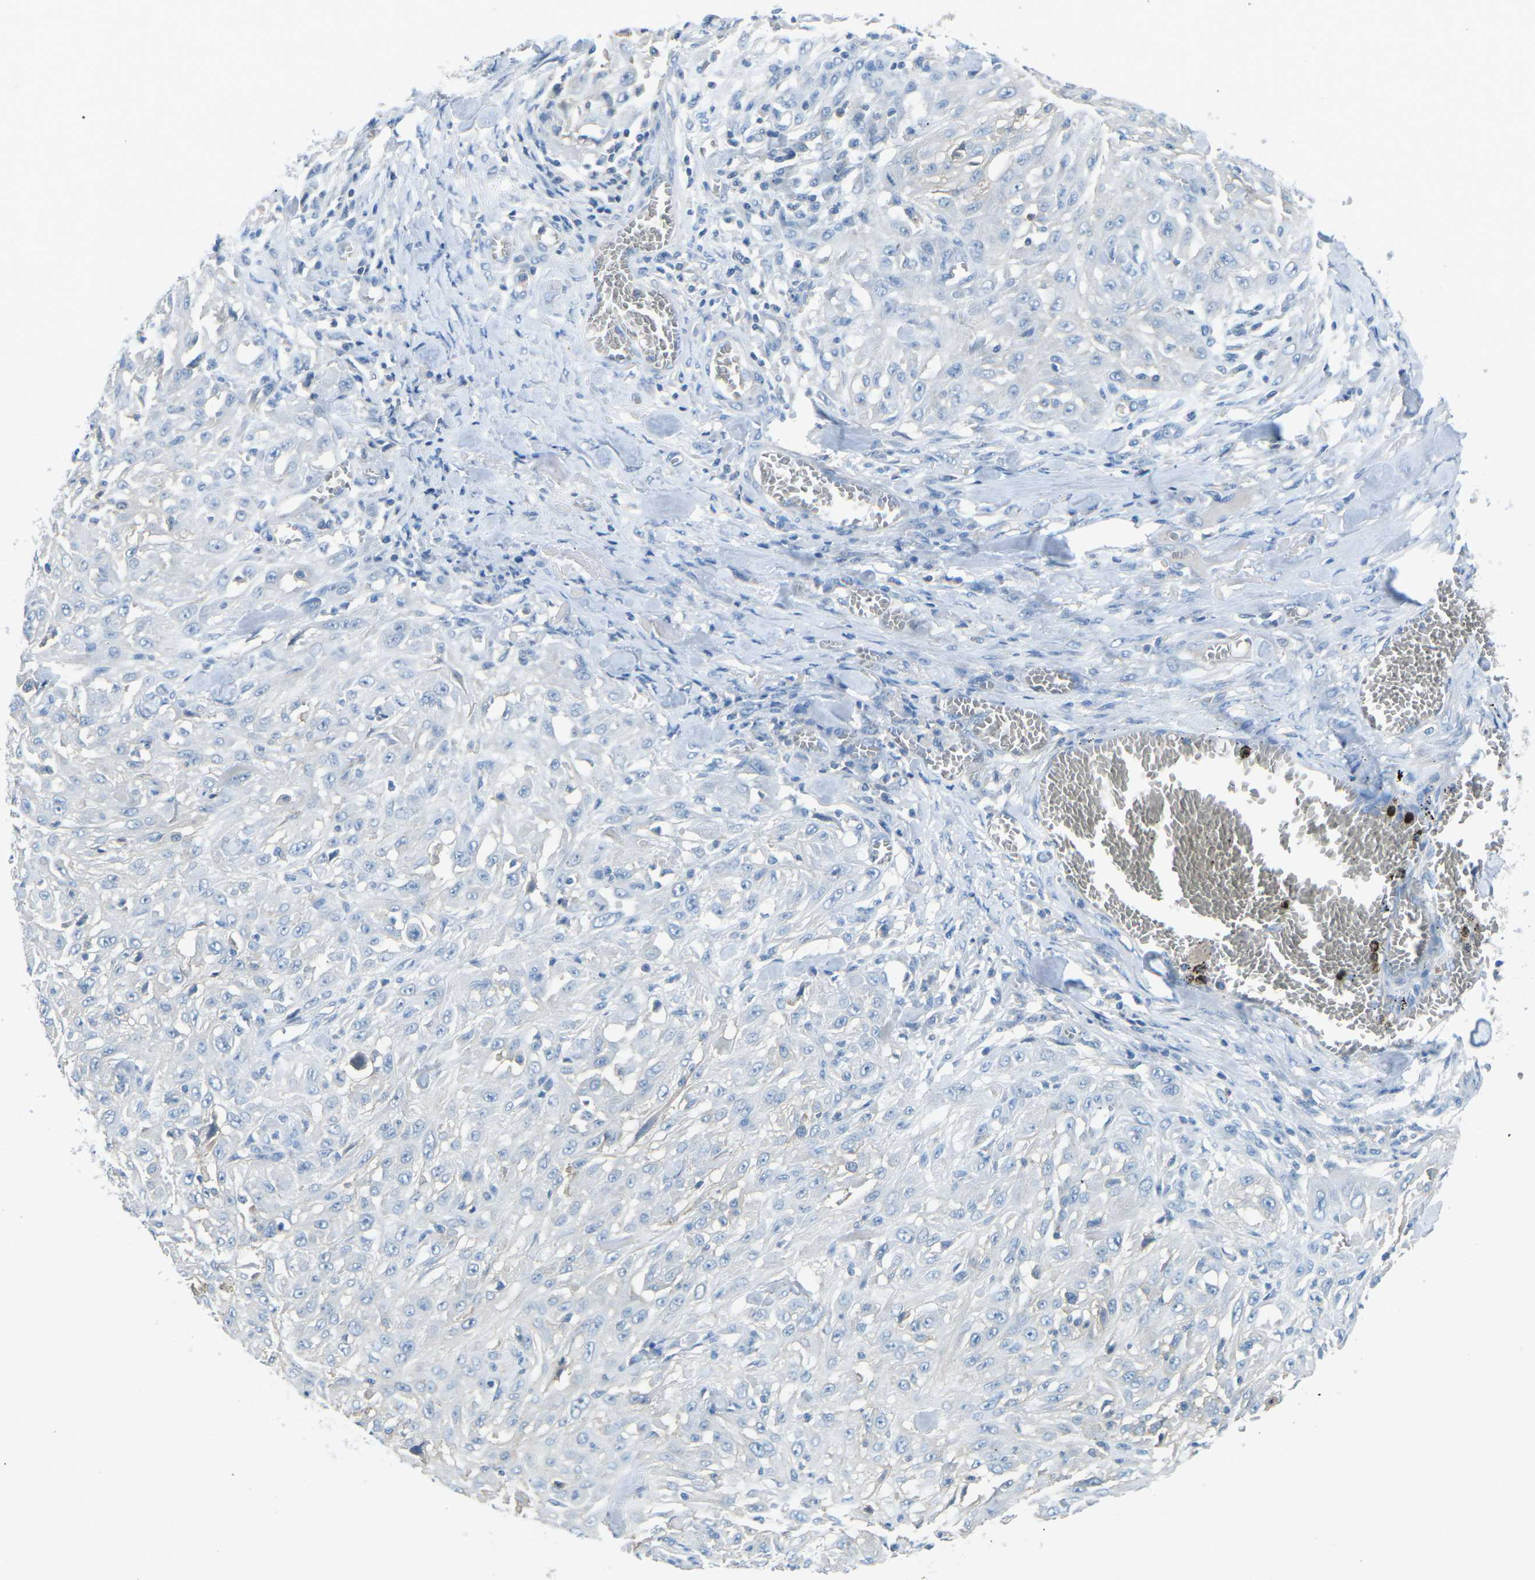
{"staining": {"intensity": "negative", "quantity": "none", "location": "none"}, "tissue": "skin cancer", "cell_type": "Tumor cells", "image_type": "cancer", "snomed": [{"axis": "morphology", "description": "Squamous cell carcinoma, NOS"}, {"axis": "morphology", "description": "Squamous cell carcinoma, metastatic, NOS"}, {"axis": "topography", "description": "Skin"}, {"axis": "topography", "description": "Lymph node"}], "caption": "Immunohistochemistry micrograph of neoplastic tissue: human skin cancer (squamous cell carcinoma) stained with DAB demonstrates no significant protein staining in tumor cells.", "gene": "CD47", "patient": {"sex": "male", "age": 75}}